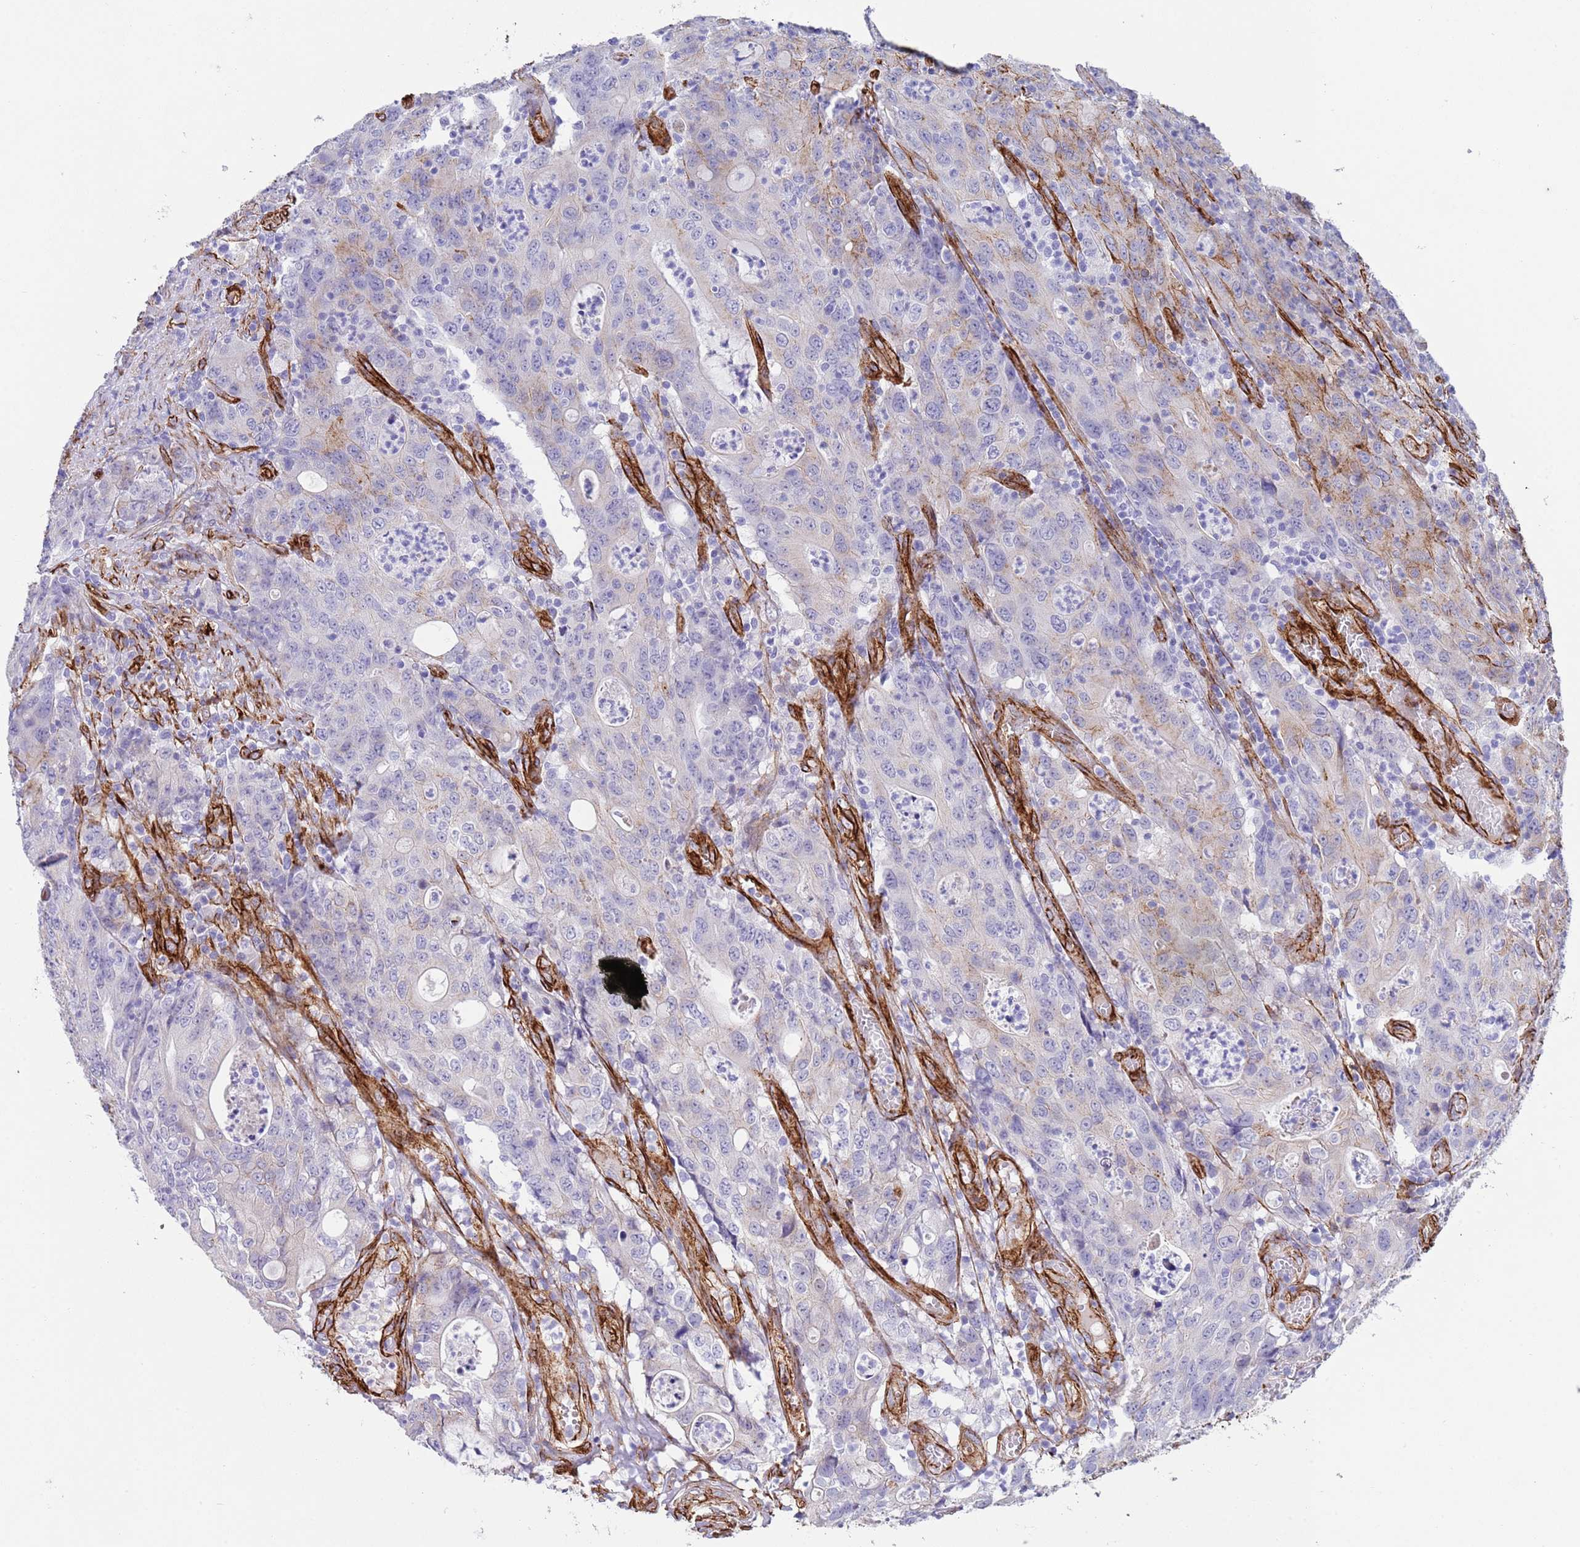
{"staining": {"intensity": "weak", "quantity": "<25%", "location": "cytoplasmic/membranous"}, "tissue": "colorectal cancer", "cell_type": "Tumor cells", "image_type": "cancer", "snomed": [{"axis": "morphology", "description": "Adenocarcinoma, NOS"}, {"axis": "topography", "description": "Colon"}], "caption": "Adenocarcinoma (colorectal) was stained to show a protein in brown. There is no significant expression in tumor cells. (DAB immunohistochemistry with hematoxylin counter stain).", "gene": "CAV2", "patient": {"sex": "male", "age": 83}}